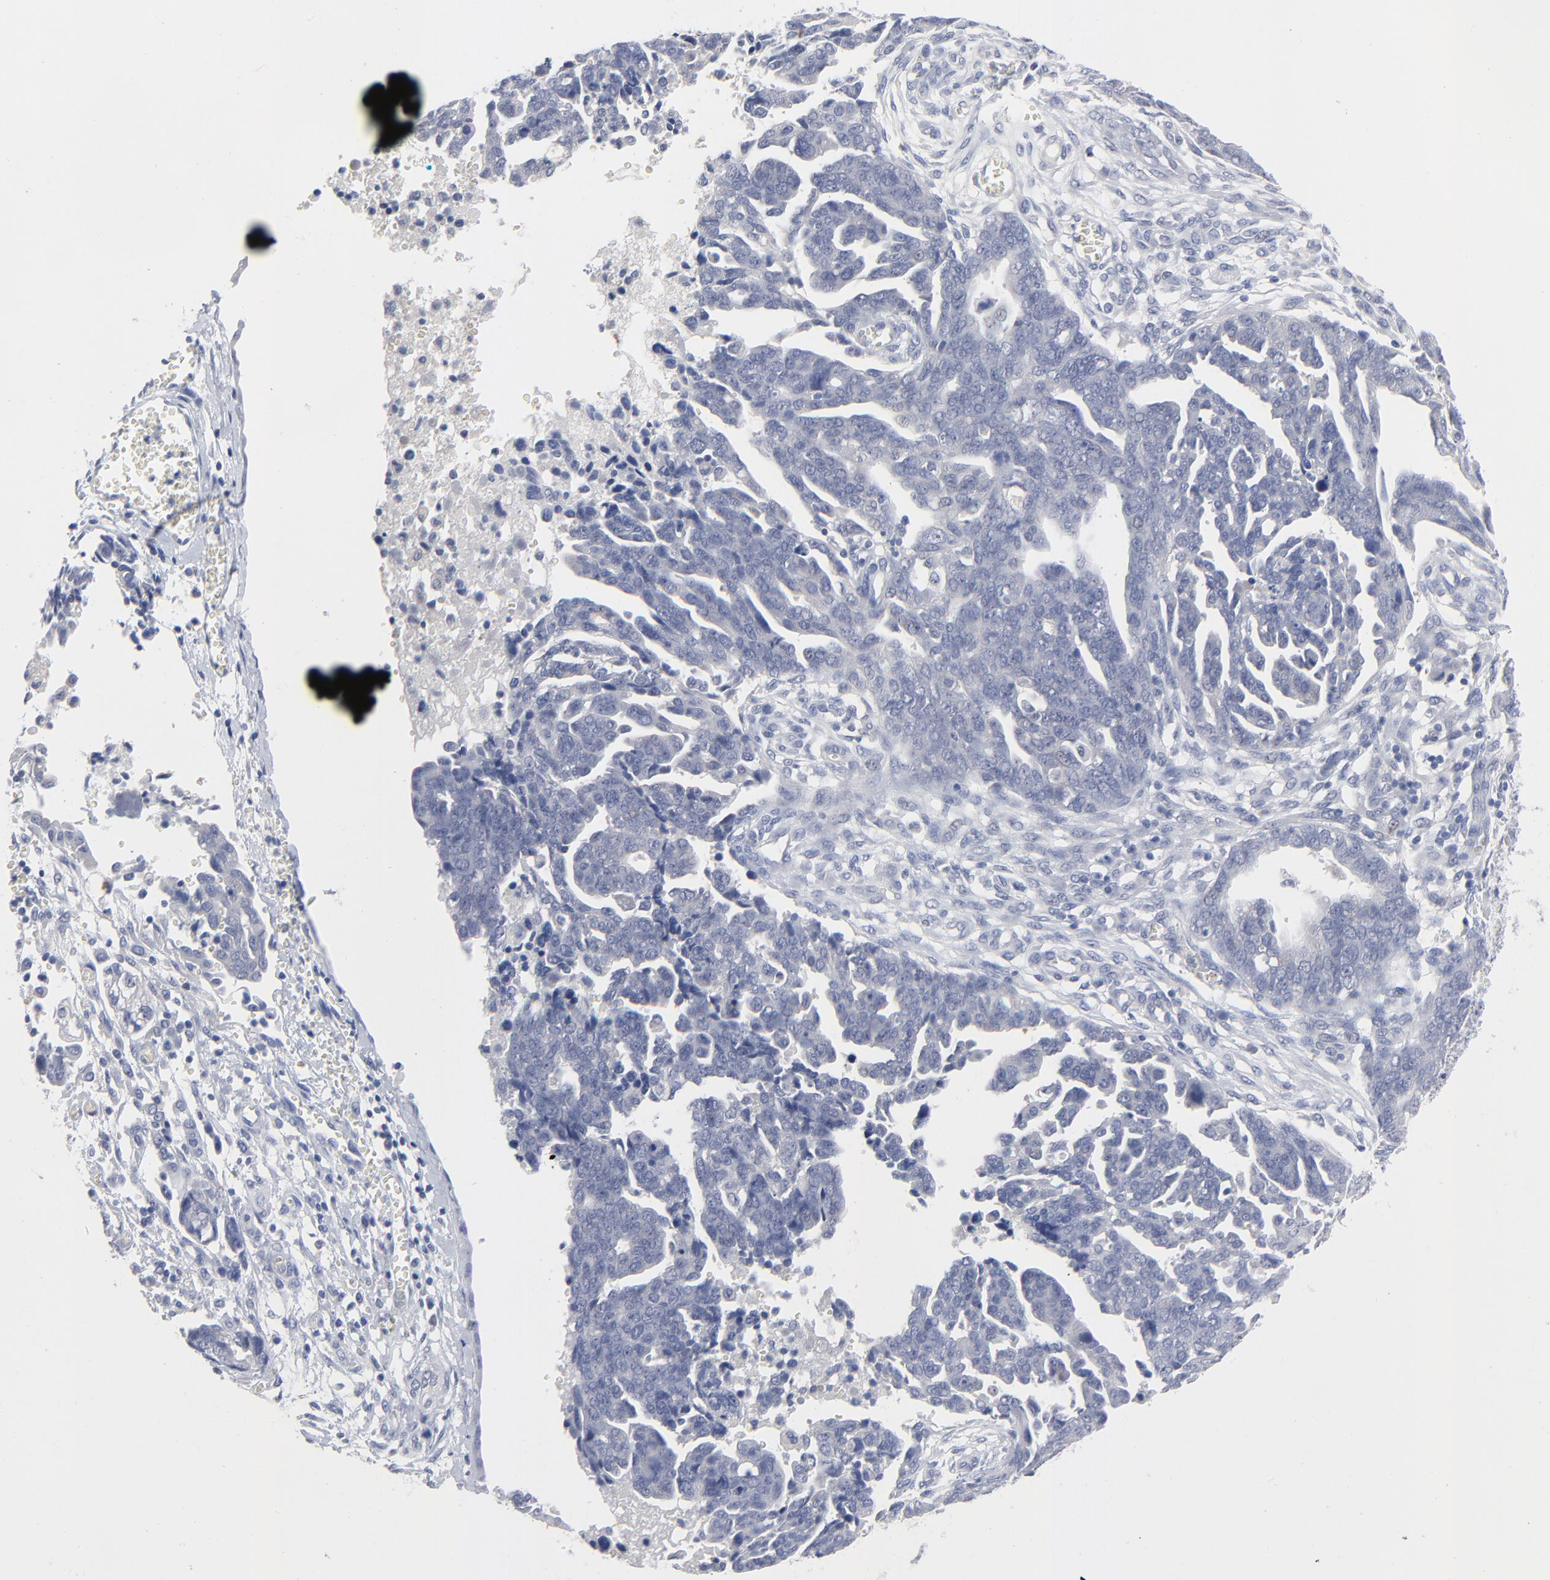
{"staining": {"intensity": "negative", "quantity": "none", "location": "none"}, "tissue": "ovarian cancer", "cell_type": "Tumor cells", "image_type": "cancer", "snomed": [{"axis": "morphology", "description": "Normal tissue, NOS"}, {"axis": "morphology", "description": "Cystadenocarcinoma, serous, NOS"}, {"axis": "topography", "description": "Fallopian tube"}, {"axis": "topography", "description": "Ovary"}], "caption": "Immunohistochemistry of human serous cystadenocarcinoma (ovarian) demonstrates no expression in tumor cells.", "gene": "CLEC4G", "patient": {"sex": "female", "age": 56}}